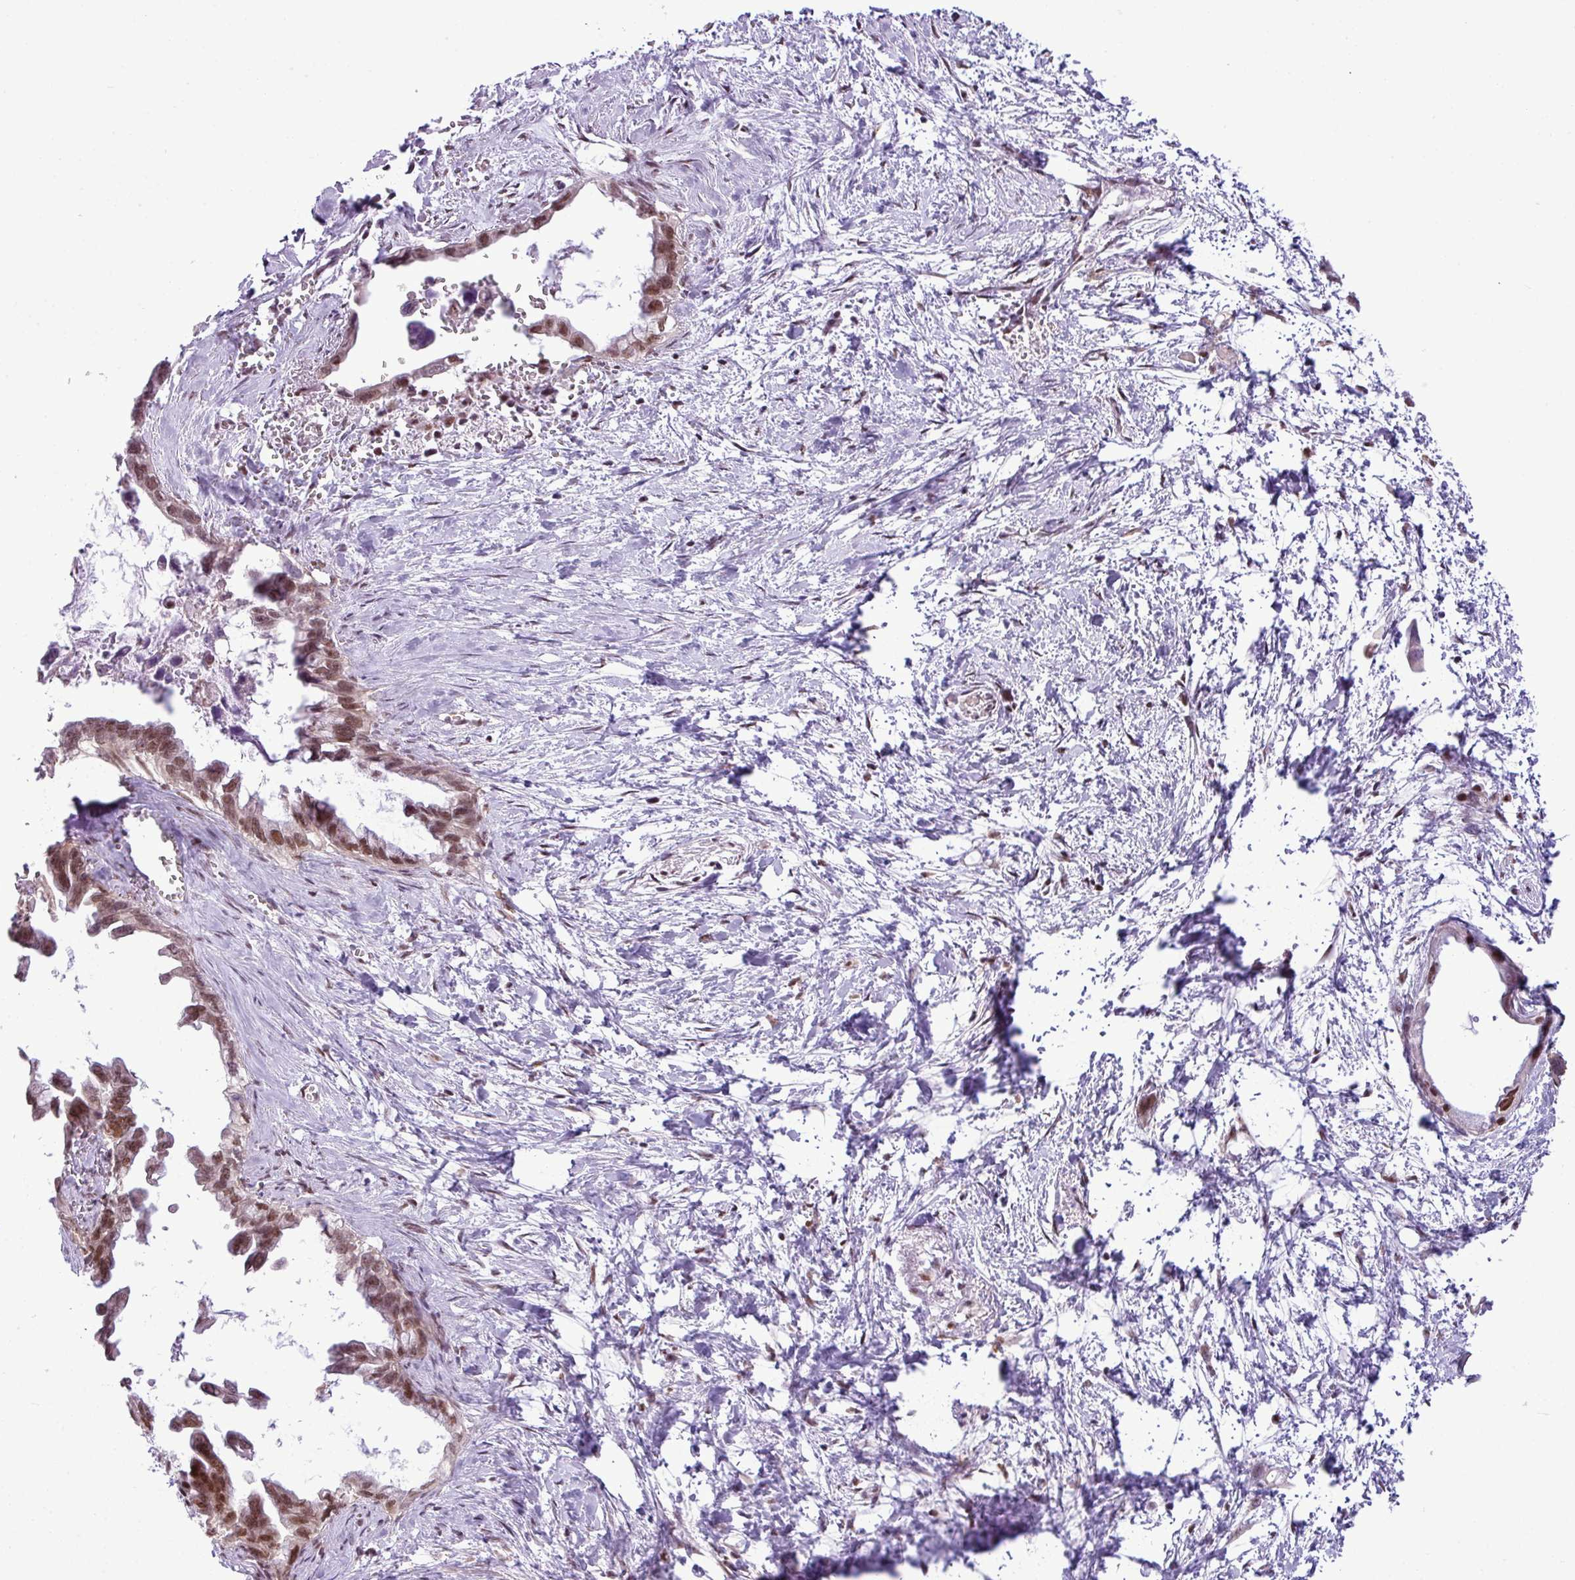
{"staining": {"intensity": "moderate", "quantity": ">75%", "location": "nuclear"}, "tissue": "pancreatic cancer", "cell_type": "Tumor cells", "image_type": "cancer", "snomed": [{"axis": "morphology", "description": "Adenocarcinoma, NOS"}, {"axis": "topography", "description": "Pancreas"}], "caption": "The photomicrograph demonstrates immunohistochemical staining of adenocarcinoma (pancreatic). There is moderate nuclear staining is present in approximately >75% of tumor cells. The staining was performed using DAB (3,3'-diaminobenzidine) to visualize the protein expression in brown, while the nuclei were stained in blue with hematoxylin (Magnification: 20x).", "gene": "ARL6IP4", "patient": {"sex": "male", "age": 61}}